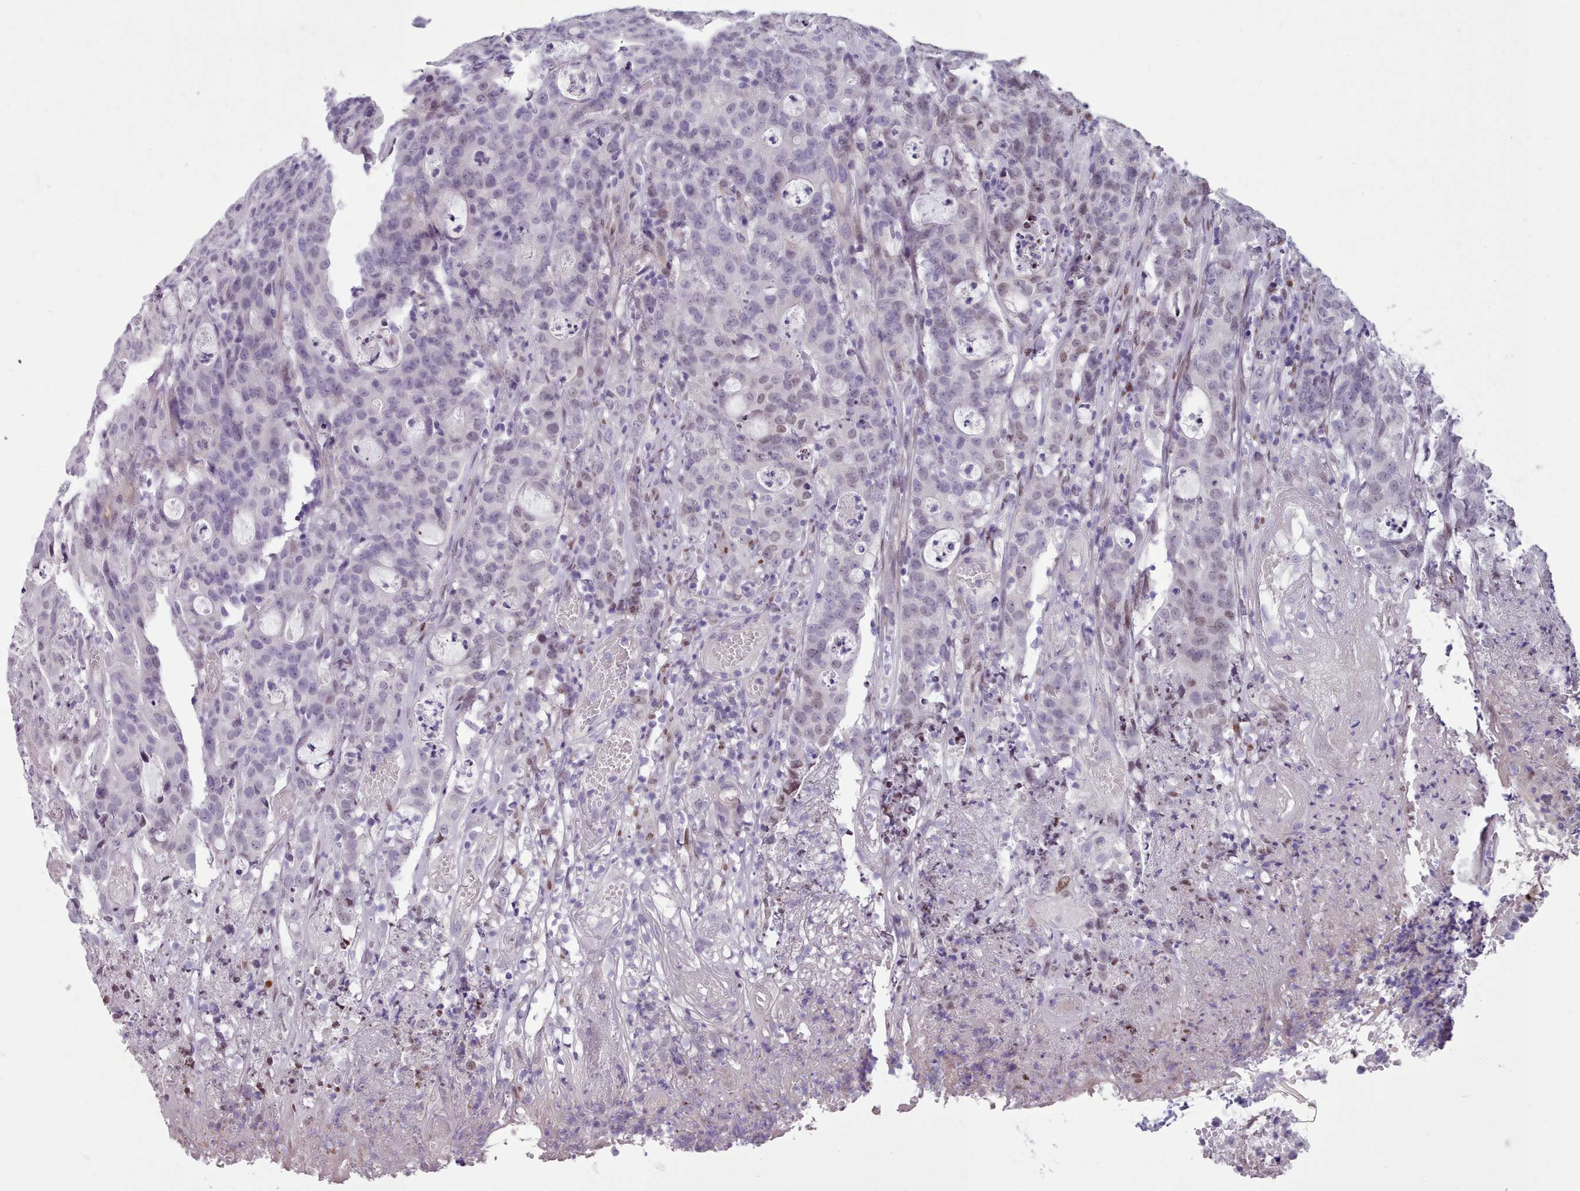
{"staining": {"intensity": "negative", "quantity": "none", "location": "none"}, "tissue": "colorectal cancer", "cell_type": "Tumor cells", "image_type": "cancer", "snomed": [{"axis": "morphology", "description": "Adenocarcinoma, NOS"}, {"axis": "topography", "description": "Colon"}], "caption": "IHC histopathology image of neoplastic tissue: adenocarcinoma (colorectal) stained with DAB (3,3'-diaminobenzidine) demonstrates no significant protein staining in tumor cells.", "gene": "KCNT2", "patient": {"sex": "male", "age": 83}}